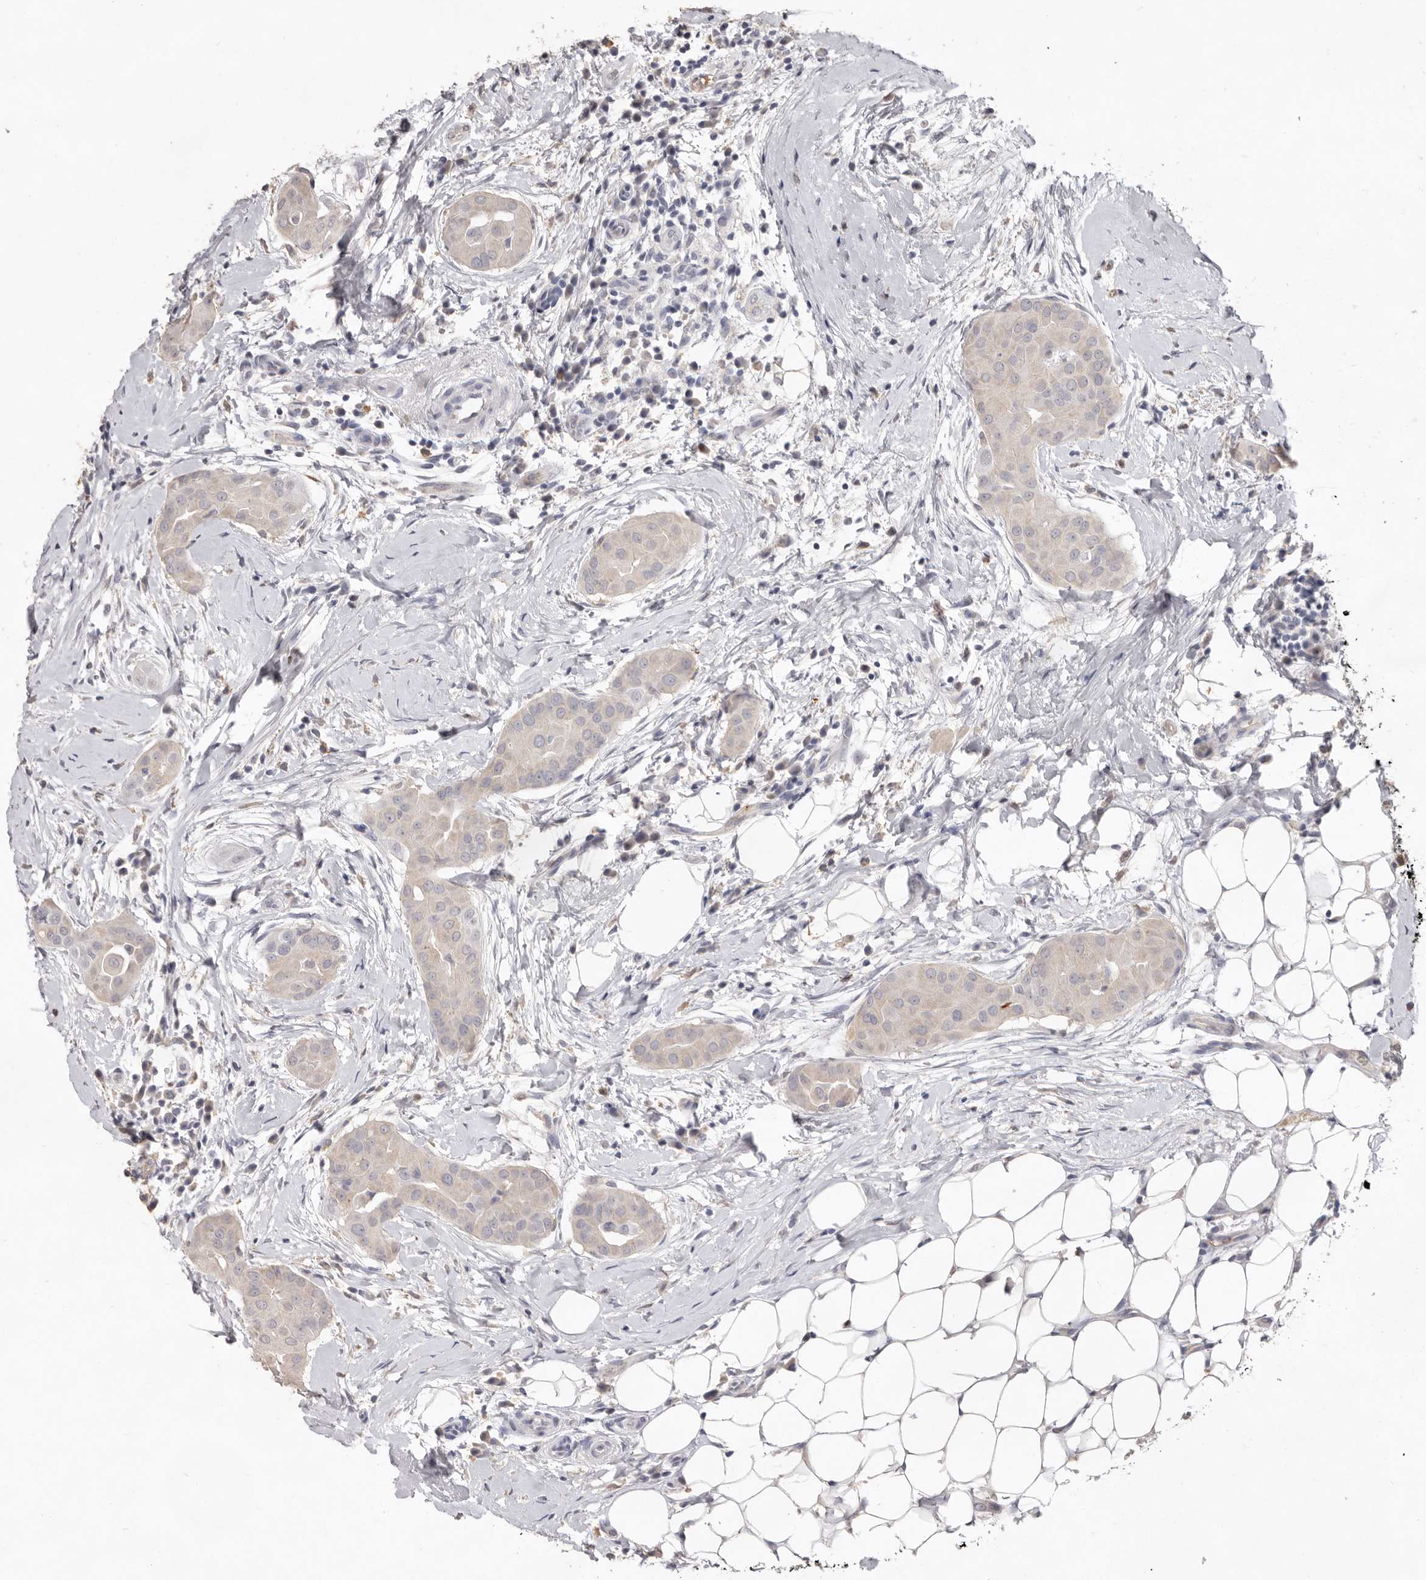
{"staining": {"intensity": "negative", "quantity": "none", "location": "none"}, "tissue": "thyroid cancer", "cell_type": "Tumor cells", "image_type": "cancer", "snomed": [{"axis": "morphology", "description": "Papillary adenocarcinoma, NOS"}, {"axis": "topography", "description": "Thyroid gland"}], "caption": "An immunohistochemistry (IHC) histopathology image of papillary adenocarcinoma (thyroid) is shown. There is no staining in tumor cells of papillary adenocarcinoma (thyroid).", "gene": "ZYG11B", "patient": {"sex": "male", "age": 33}}